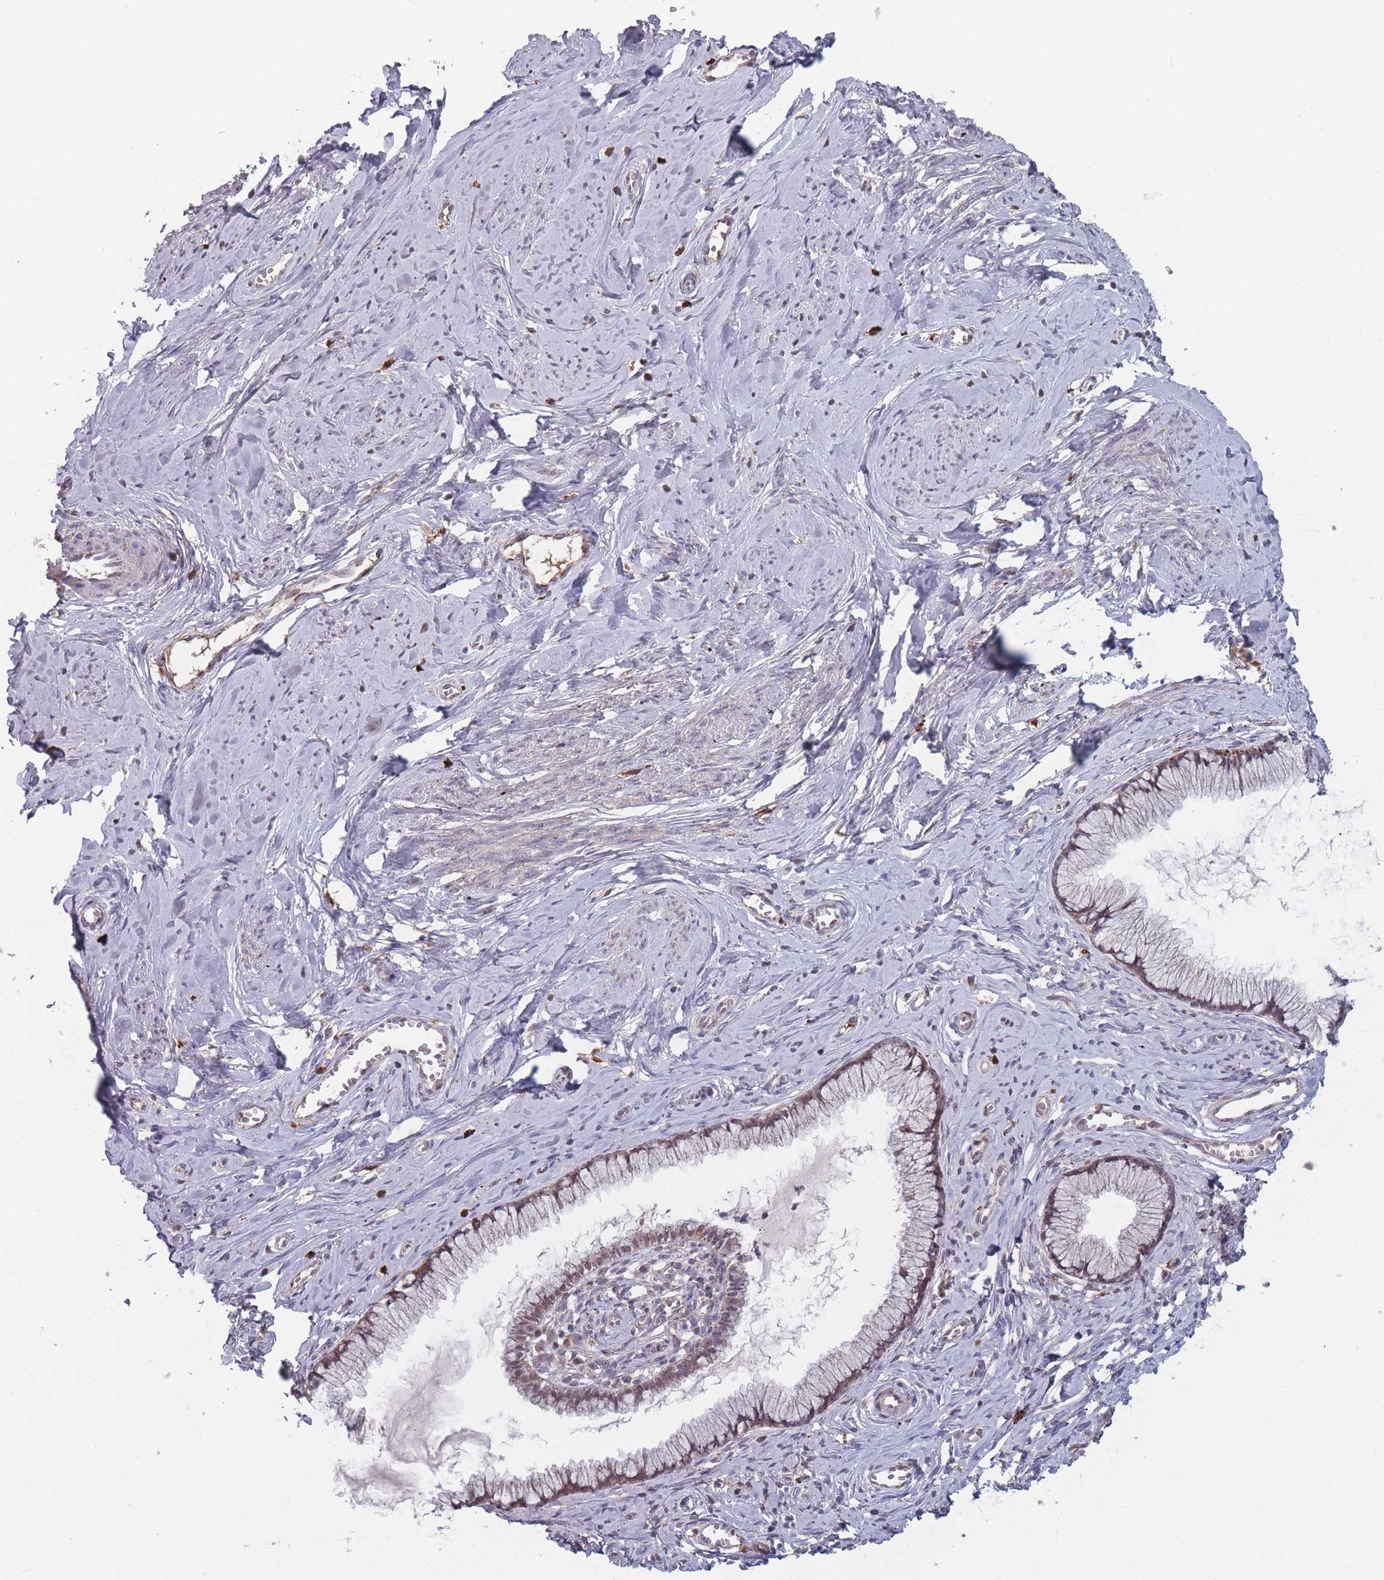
{"staining": {"intensity": "weak", "quantity": ">75%", "location": "cytoplasmic/membranous"}, "tissue": "cervix", "cell_type": "Glandular cells", "image_type": "normal", "snomed": [{"axis": "morphology", "description": "Normal tissue, NOS"}, {"axis": "topography", "description": "Cervix"}], "caption": "This photomicrograph exhibits unremarkable cervix stained with IHC to label a protein in brown. The cytoplasmic/membranous of glandular cells show weak positivity for the protein. Nuclei are counter-stained blue.", "gene": "TMEM232", "patient": {"sex": "female", "age": 40}}